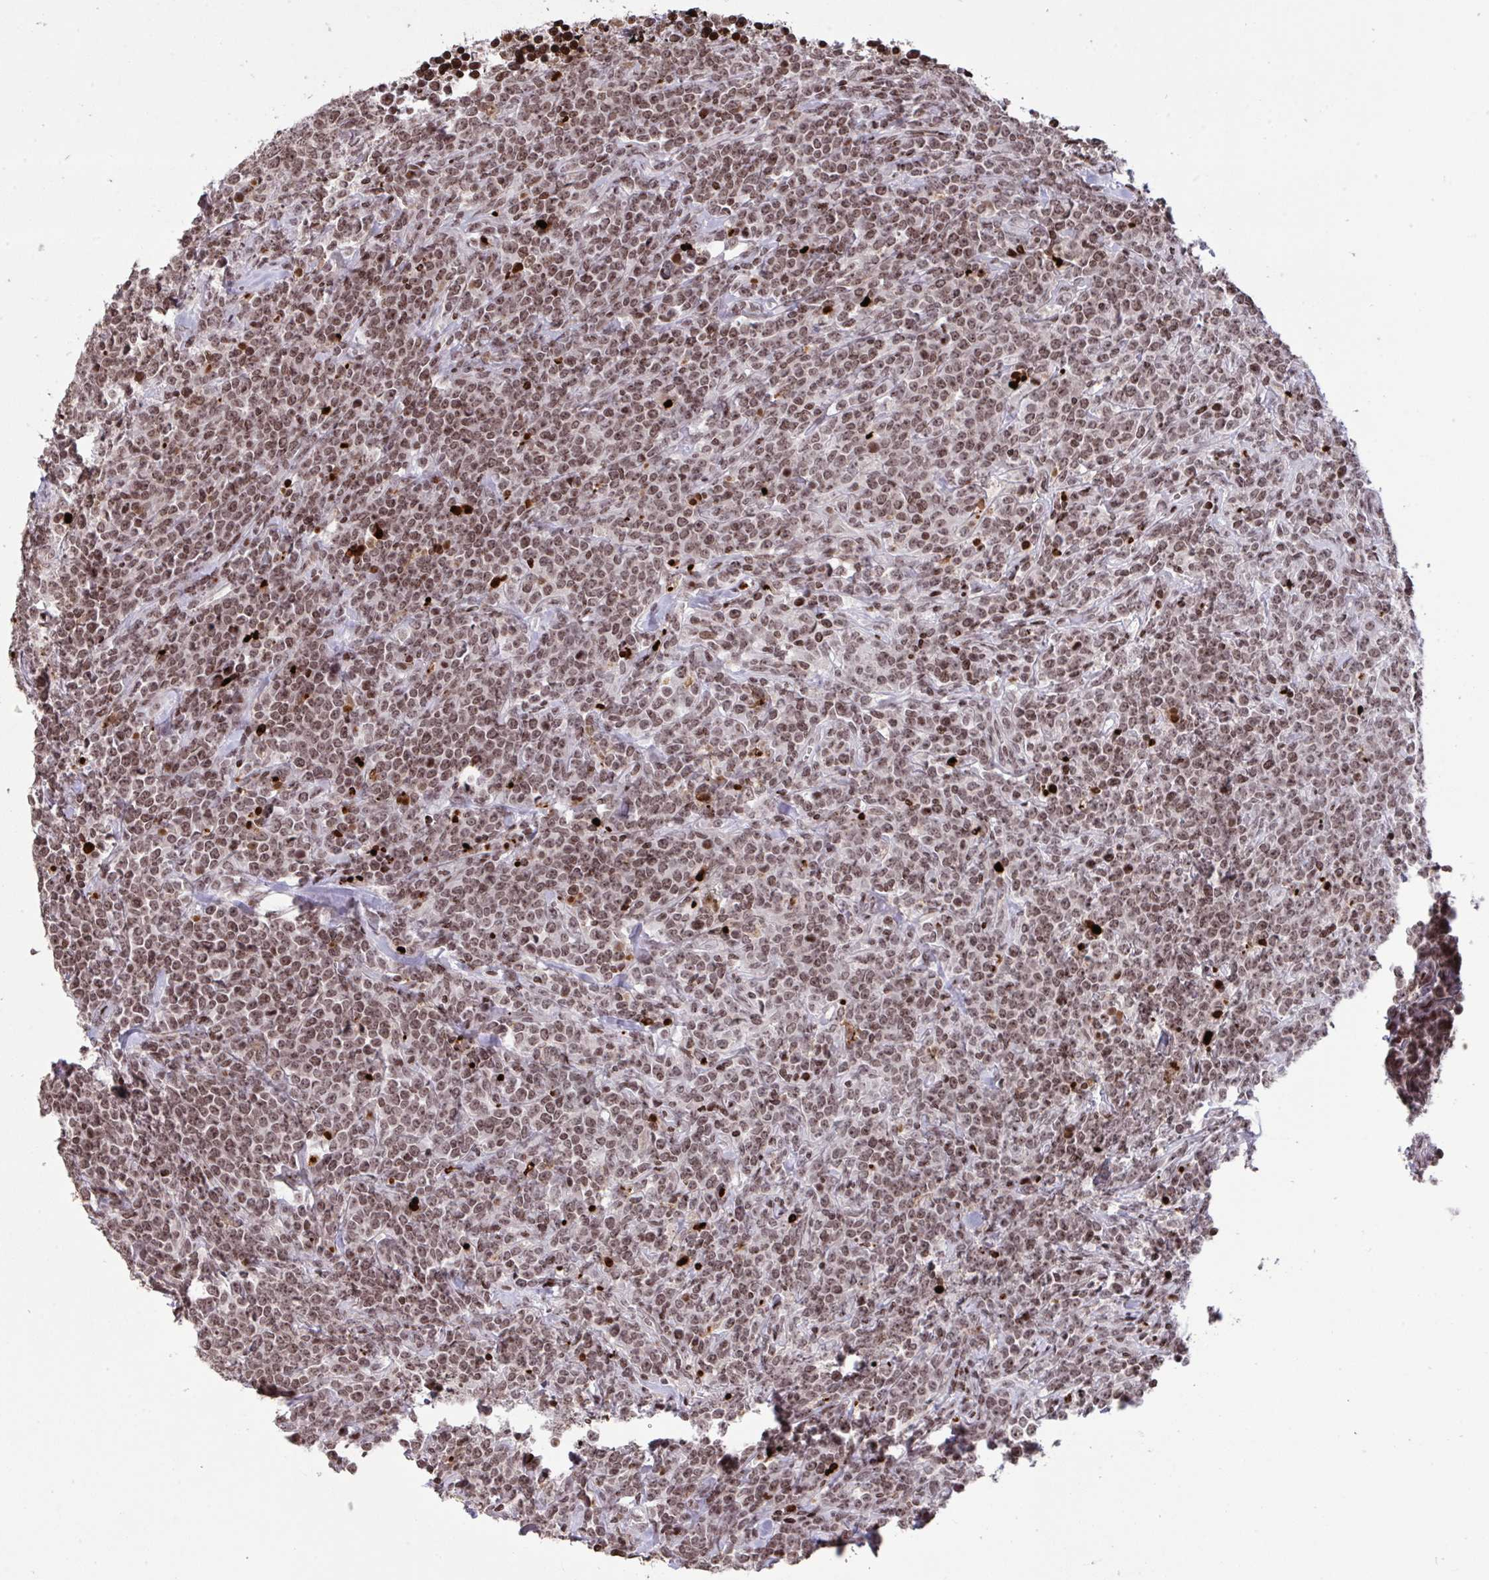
{"staining": {"intensity": "moderate", "quantity": ">75%", "location": "nuclear"}, "tissue": "lymphoma", "cell_type": "Tumor cells", "image_type": "cancer", "snomed": [{"axis": "morphology", "description": "Malignant lymphoma, non-Hodgkin's type, High grade"}, {"axis": "topography", "description": "Small intestine"}], "caption": "DAB (3,3'-diaminobenzidine) immunohistochemical staining of lymphoma shows moderate nuclear protein staining in about >75% of tumor cells.", "gene": "NIP7", "patient": {"sex": "female", "age": 56}}